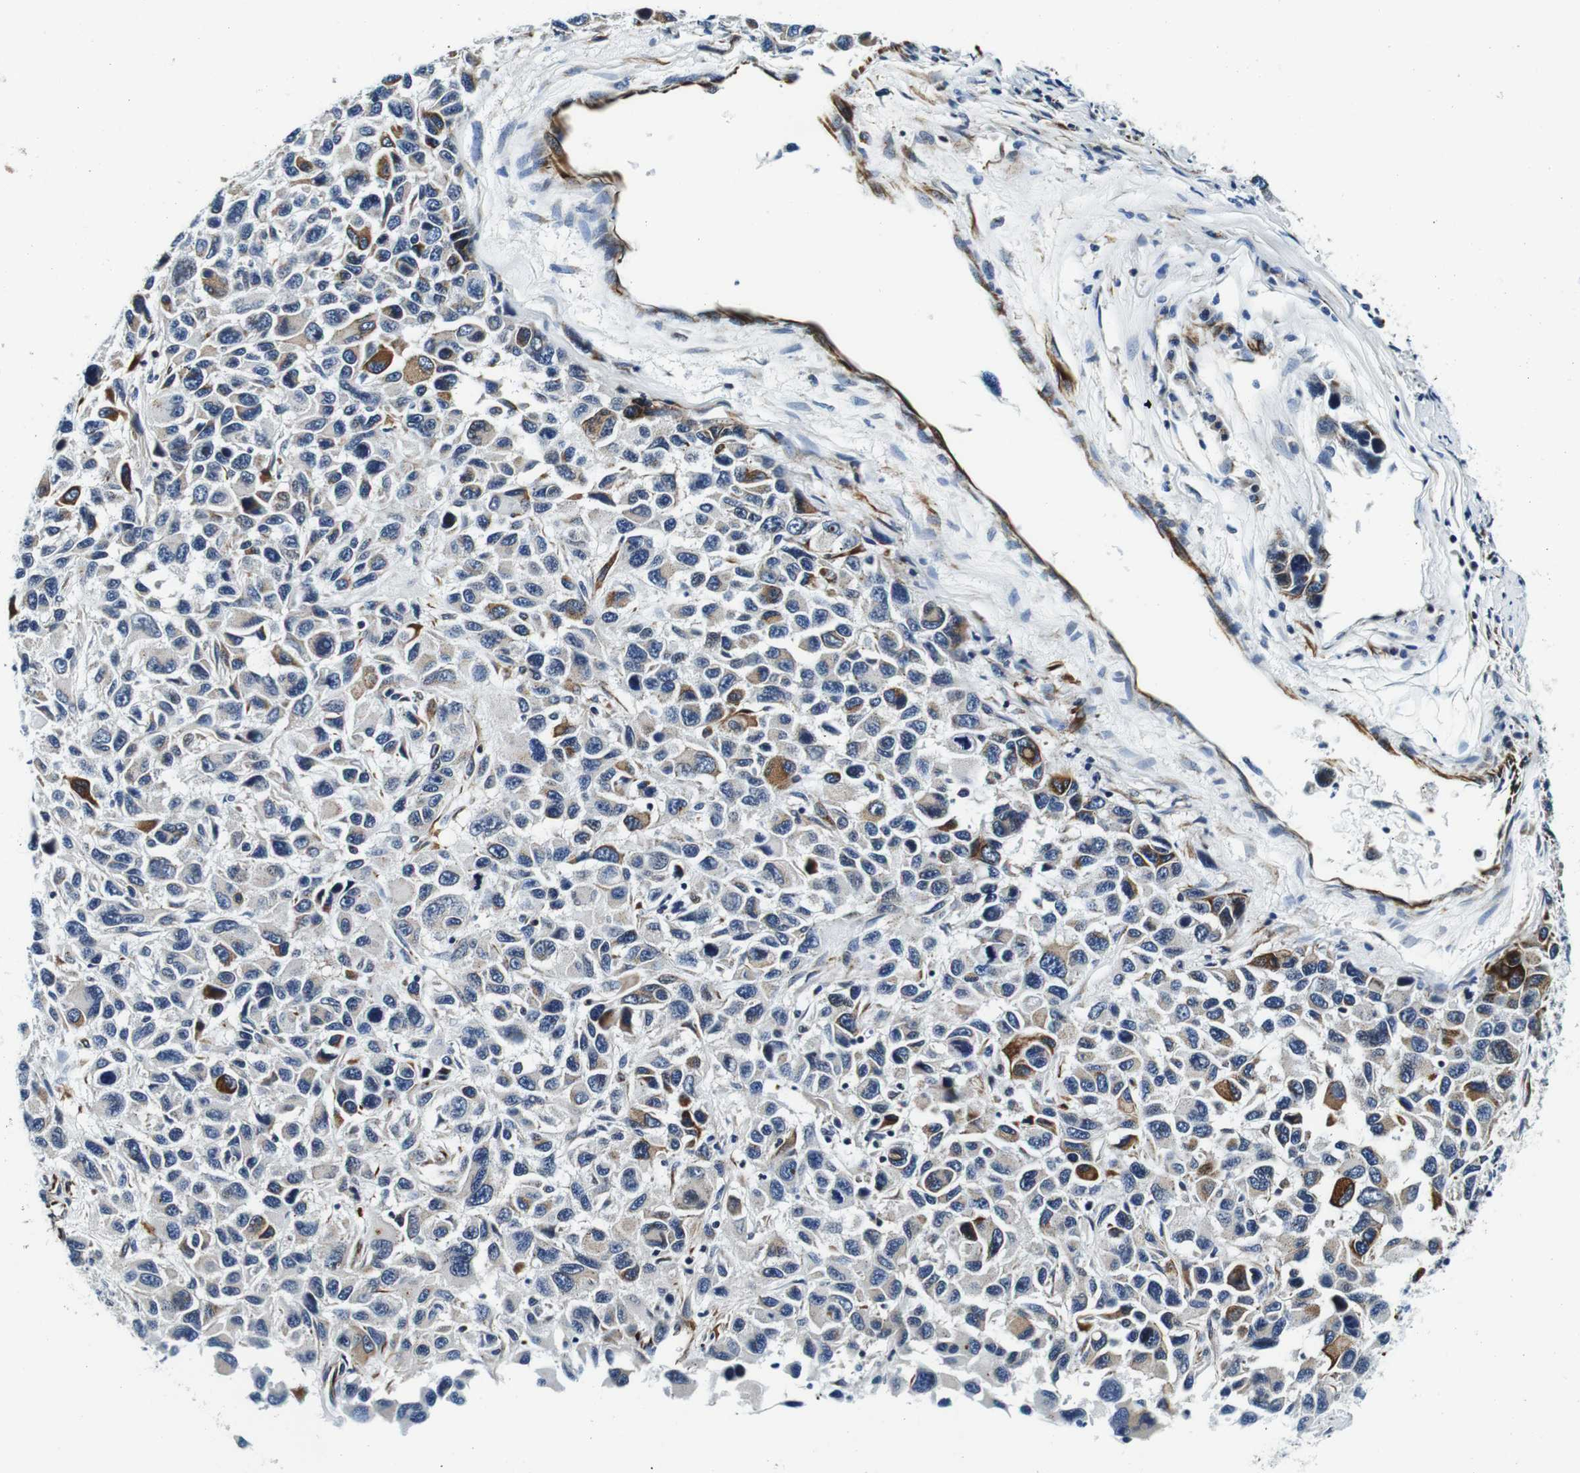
{"staining": {"intensity": "moderate", "quantity": "<25%", "location": "cytoplasmic/membranous"}, "tissue": "melanoma", "cell_type": "Tumor cells", "image_type": "cancer", "snomed": [{"axis": "morphology", "description": "Malignant melanoma, NOS"}, {"axis": "topography", "description": "Skin"}], "caption": "Malignant melanoma tissue displays moderate cytoplasmic/membranous expression in approximately <25% of tumor cells Immunohistochemistry (ihc) stains the protein in brown and the nuclei are stained blue.", "gene": "FAR2", "patient": {"sex": "male", "age": 53}}